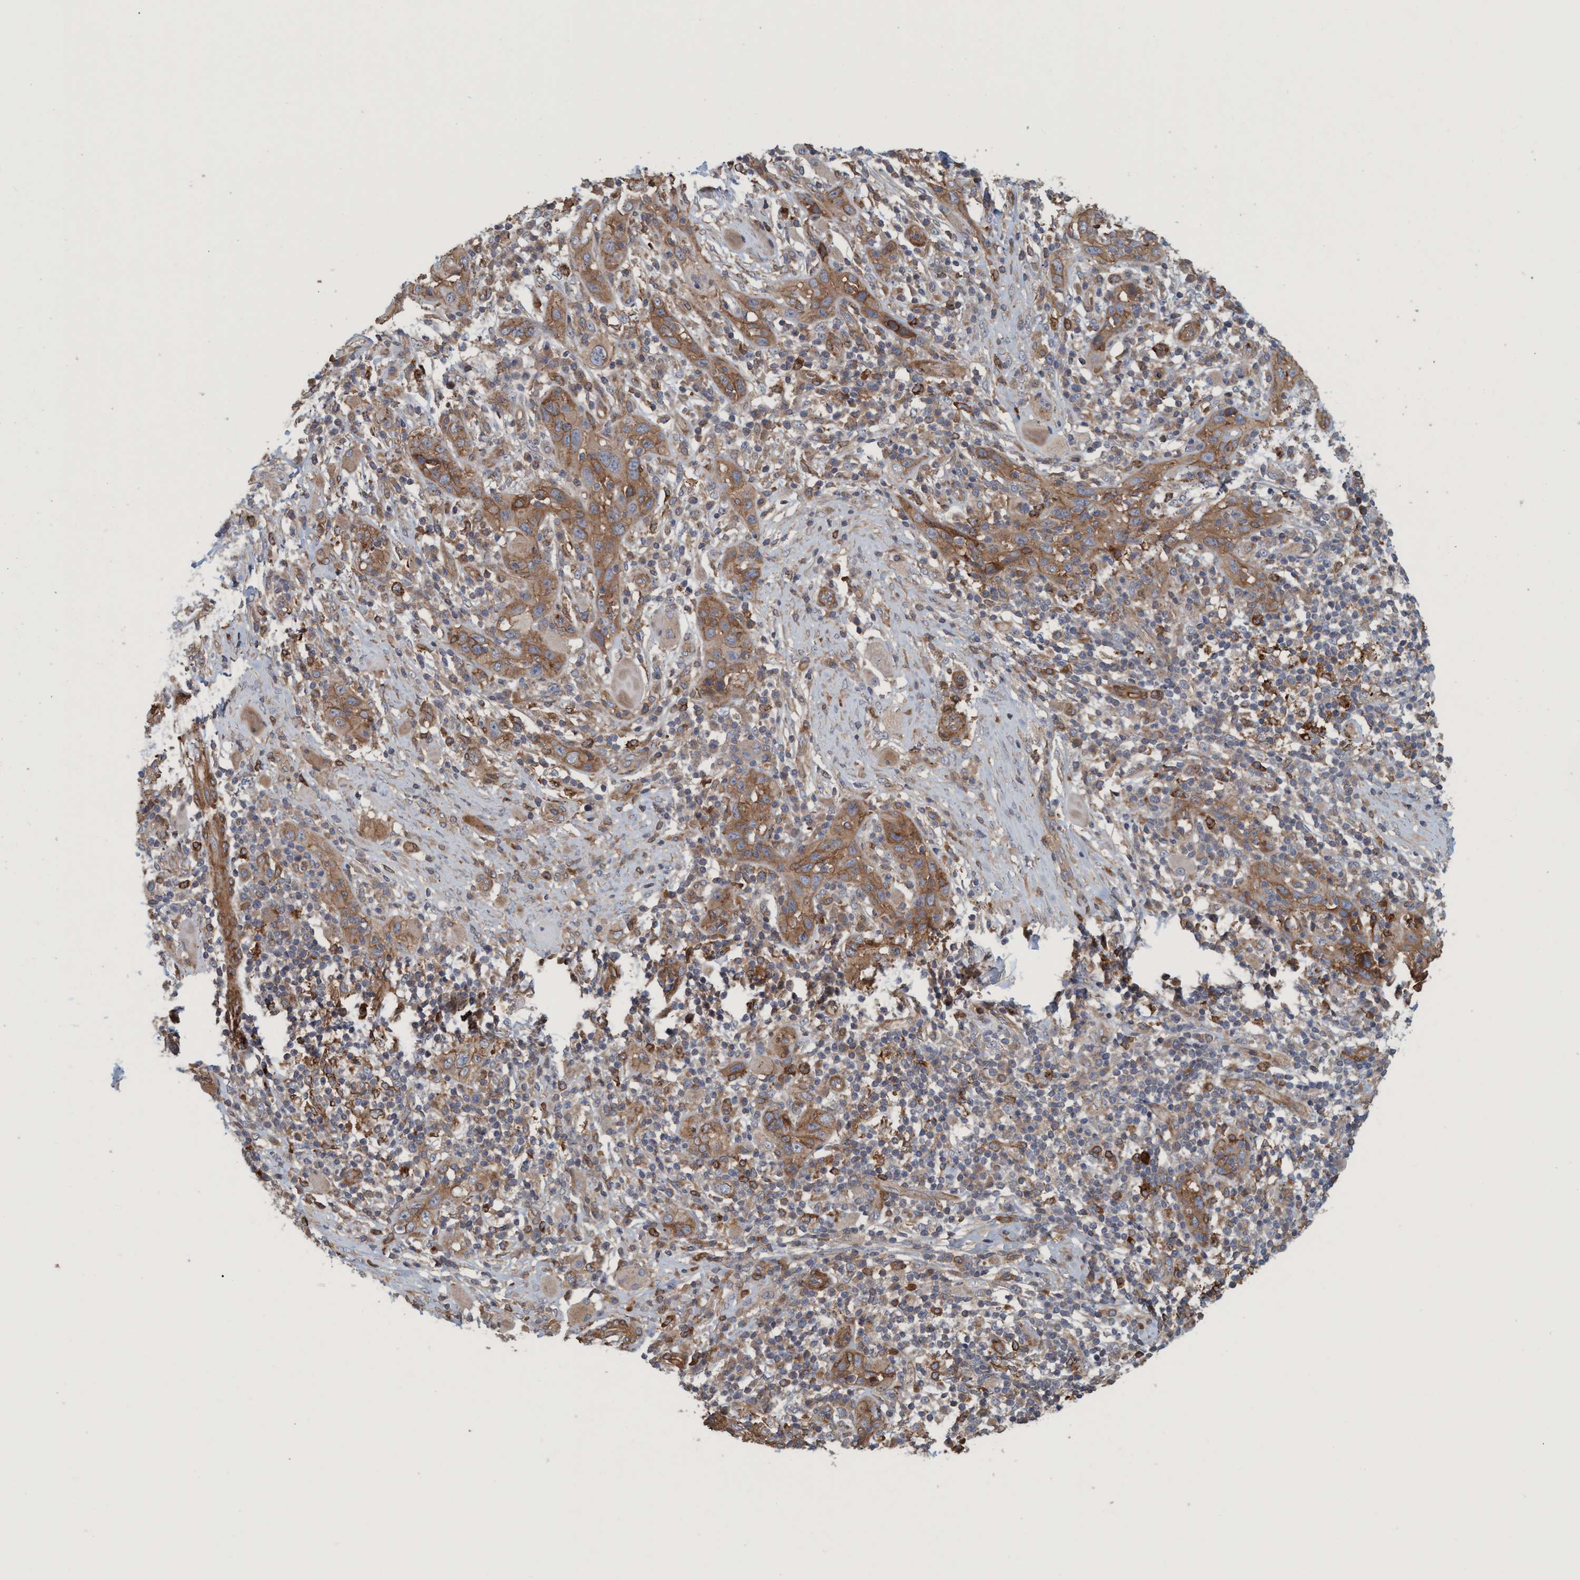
{"staining": {"intensity": "strong", "quantity": "25%-75%", "location": "cytoplasmic/membranous"}, "tissue": "skin cancer", "cell_type": "Tumor cells", "image_type": "cancer", "snomed": [{"axis": "morphology", "description": "Squamous cell carcinoma, NOS"}, {"axis": "topography", "description": "Skin"}], "caption": "Immunohistochemical staining of human squamous cell carcinoma (skin) displays high levels of strong cytoplasmic/membranous positivity in about 25%-75% of tumor cells.", "gene": "SPECC1", "patient": {"sex": "female", "age": 88}}